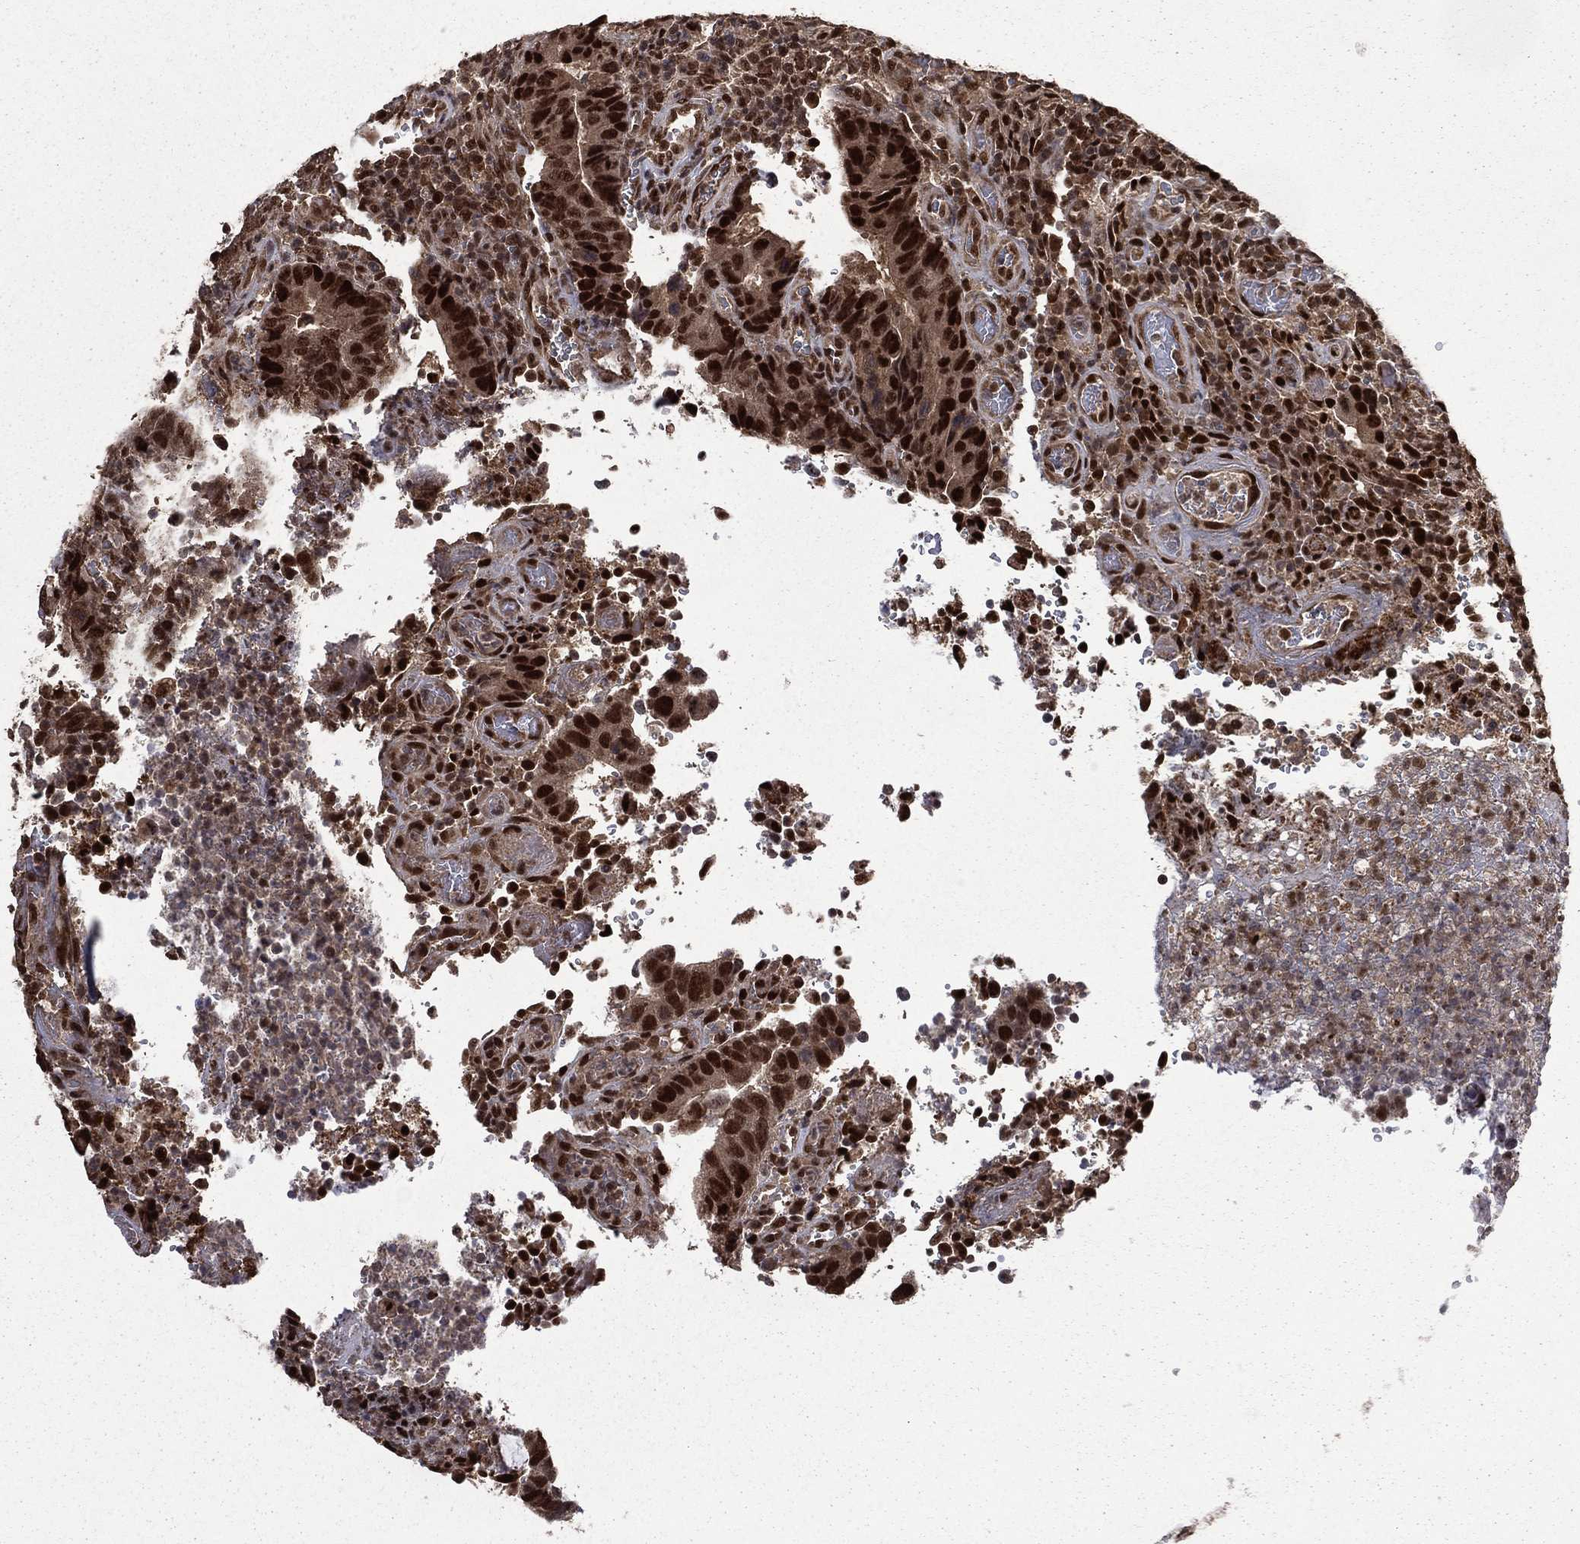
{"staining": {"intensity": "strong", "quantity": "25%-75%", "location": "nuclear"}, "tissue": "colorectal cancer", "cell_type": "Tumor cells", "image_type": "cancer", "snomed": [{"axis": "morphology", "description": "Adenocarcinoma, NOS"}, {"axis": "topography", "description": "Colon"}], "caption": "Protein expression analysis of human colorectal cancer (adenocarcinoma) reveals strong nuclear staining in about 25%-75% of tumor cells.", "gene": "JMJD6", "patient": {"sex": "female", "age": 56}}